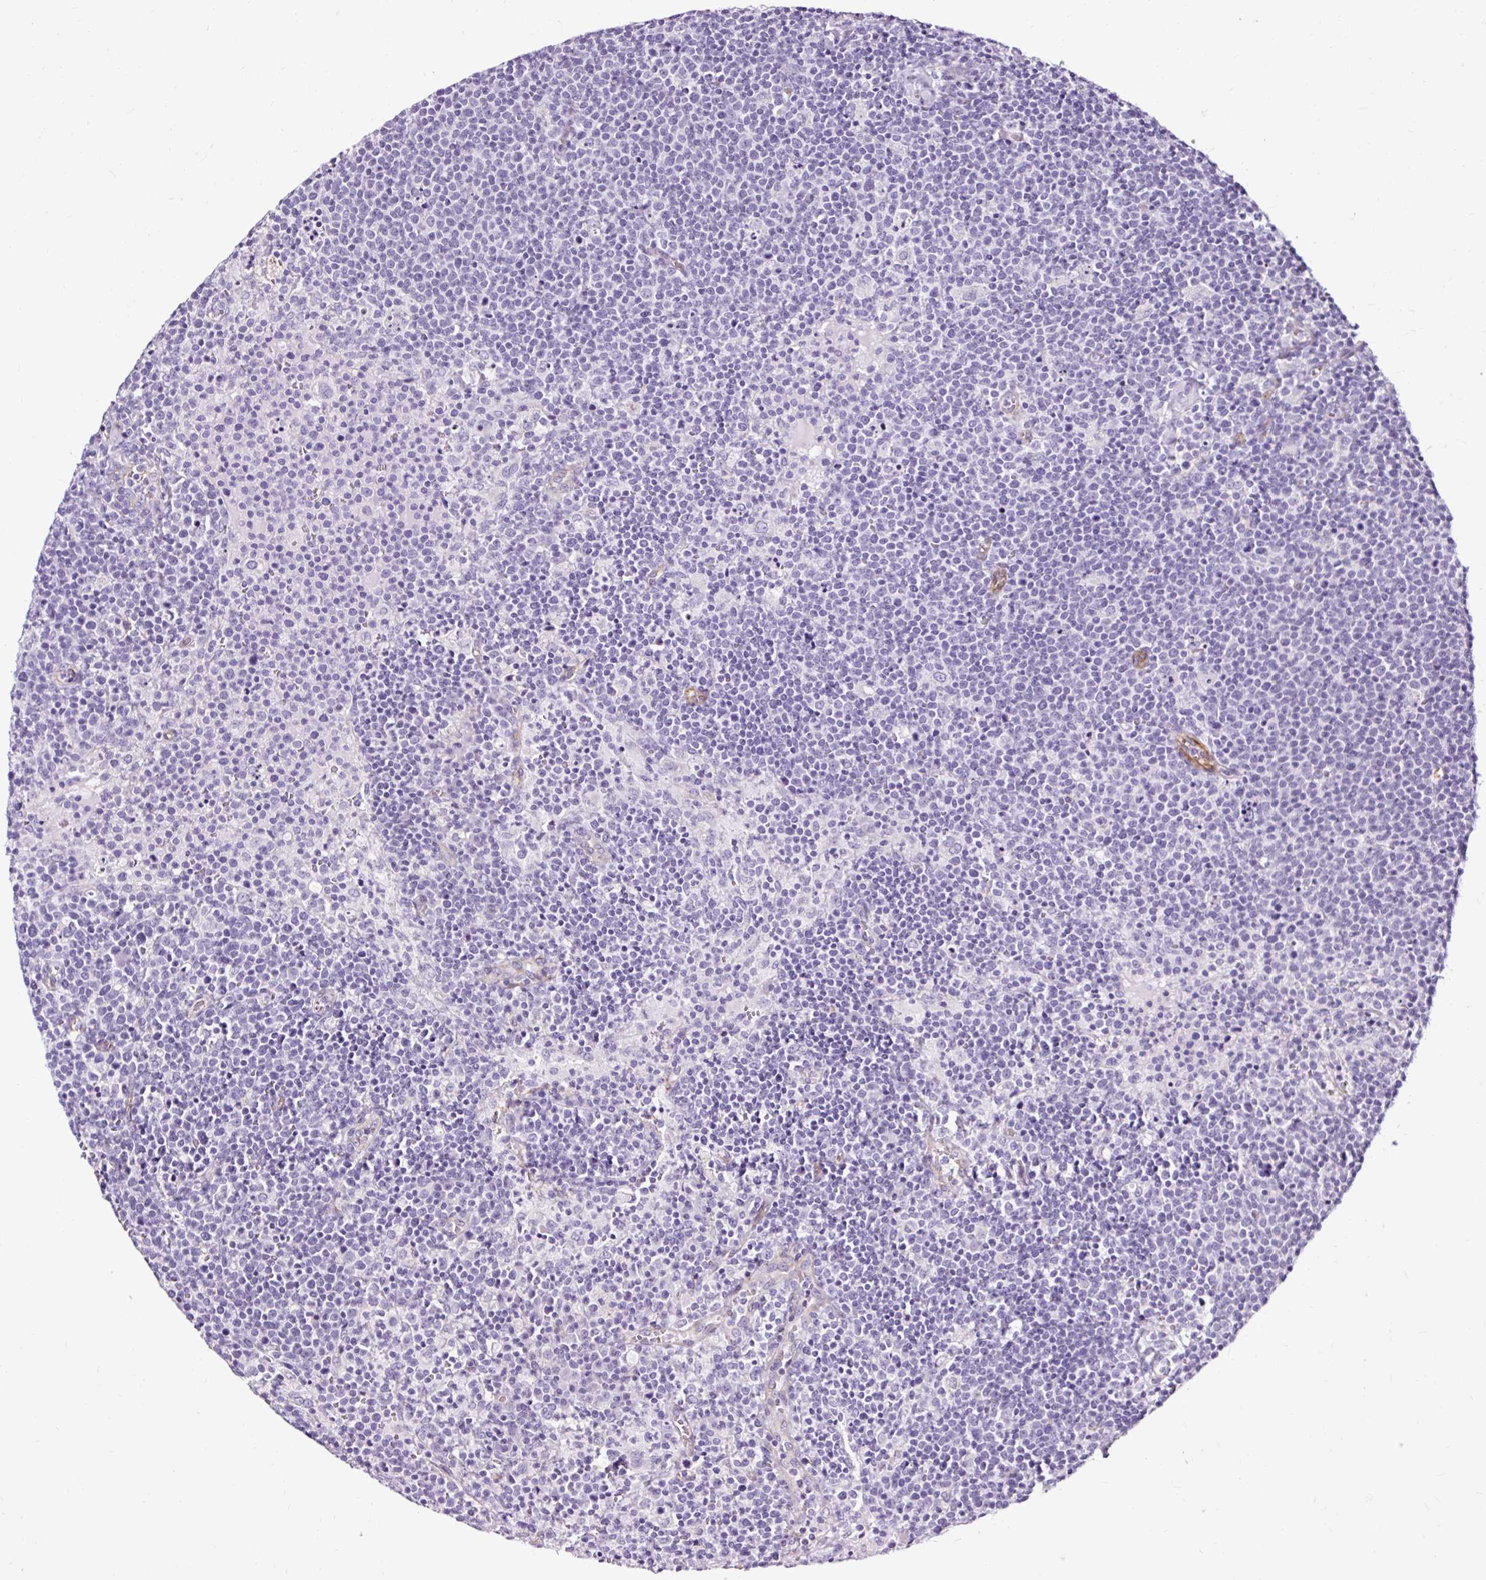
{"staining": {"intensity": "negative", "quantity": "none", "location": "none"}, "tissue": "lymphoma", "cell_type": "Tumor cells", "image_type": "cancer", "snomed": [{"axis": "morphology", "description": "Malignant lymphoma, non-Hodgkin's type, High grade"}, {"axis": "topography", "description": "Lymph node"}], "caption": "IHC image of high-grade malignant lymphoma, non-Hodgkin's type stained for a protein (brown), which exhibits no staining in tumor cells.", "gene": "SLC7A8", "patient": {"sex": "male", "age": 61}}